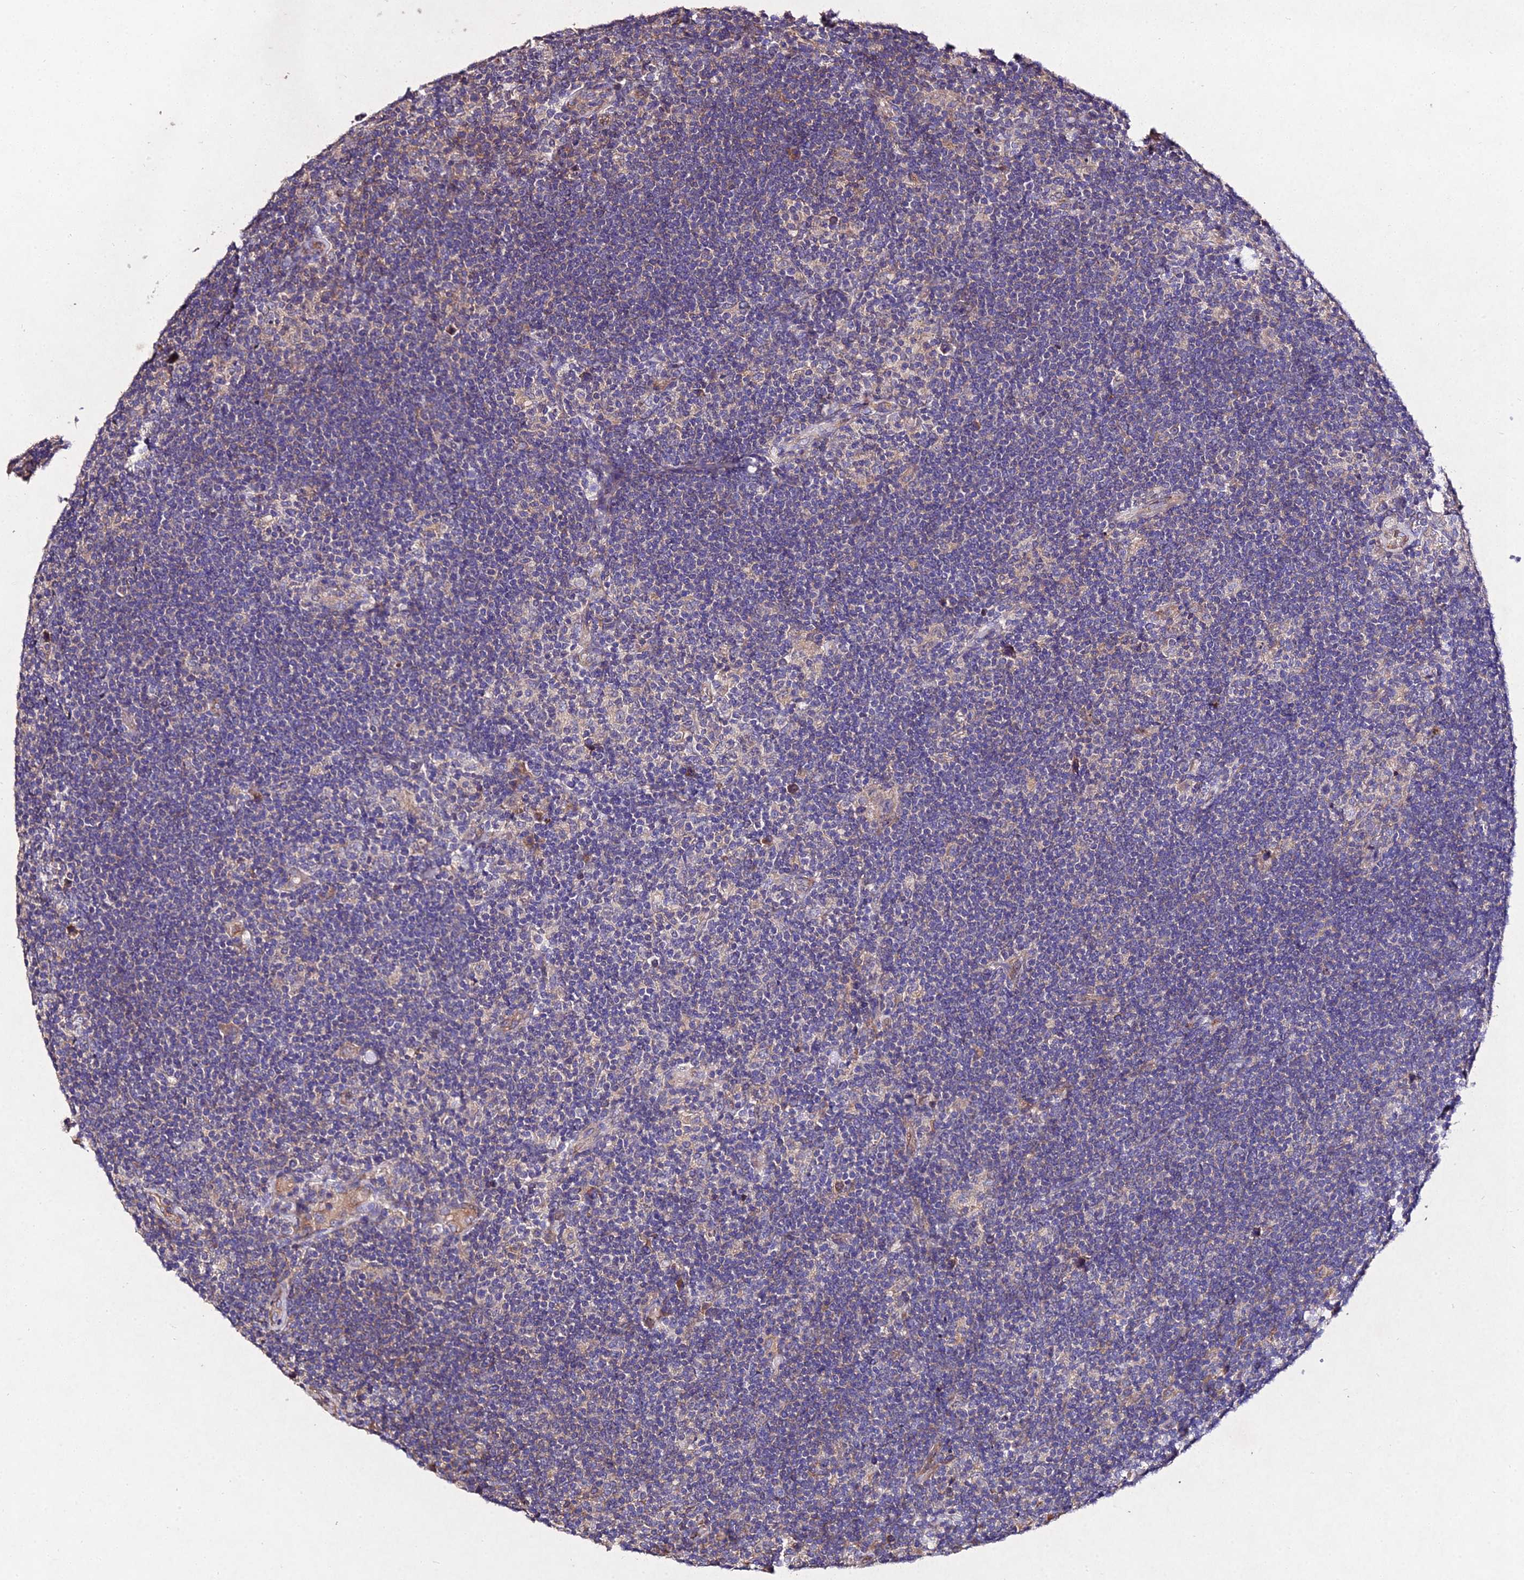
{"staining": {"intensity": "weak", "quantity": "25%-75%", "location": "cytoplasmic/membranous"}, "tissue": "lymphoma", "cell_type": "Tumor cells", "image_type": "cancer", "snomed": [{"axis": "morphology", "description": "Hodgkin's disease, NOS"}, {"axis": "topography", "description": "Lymph node"}], "caption": "The micrograph exhibits staining of Hodgkin's disease, revealing weak cytoplasmic/membranous protein positivity (brown color) within tumor cells. (Brightfield microscopy of DAB IHC at high magnification).", "gene": "AP3M2", "patient": {"sex": "female", "age": 57}}